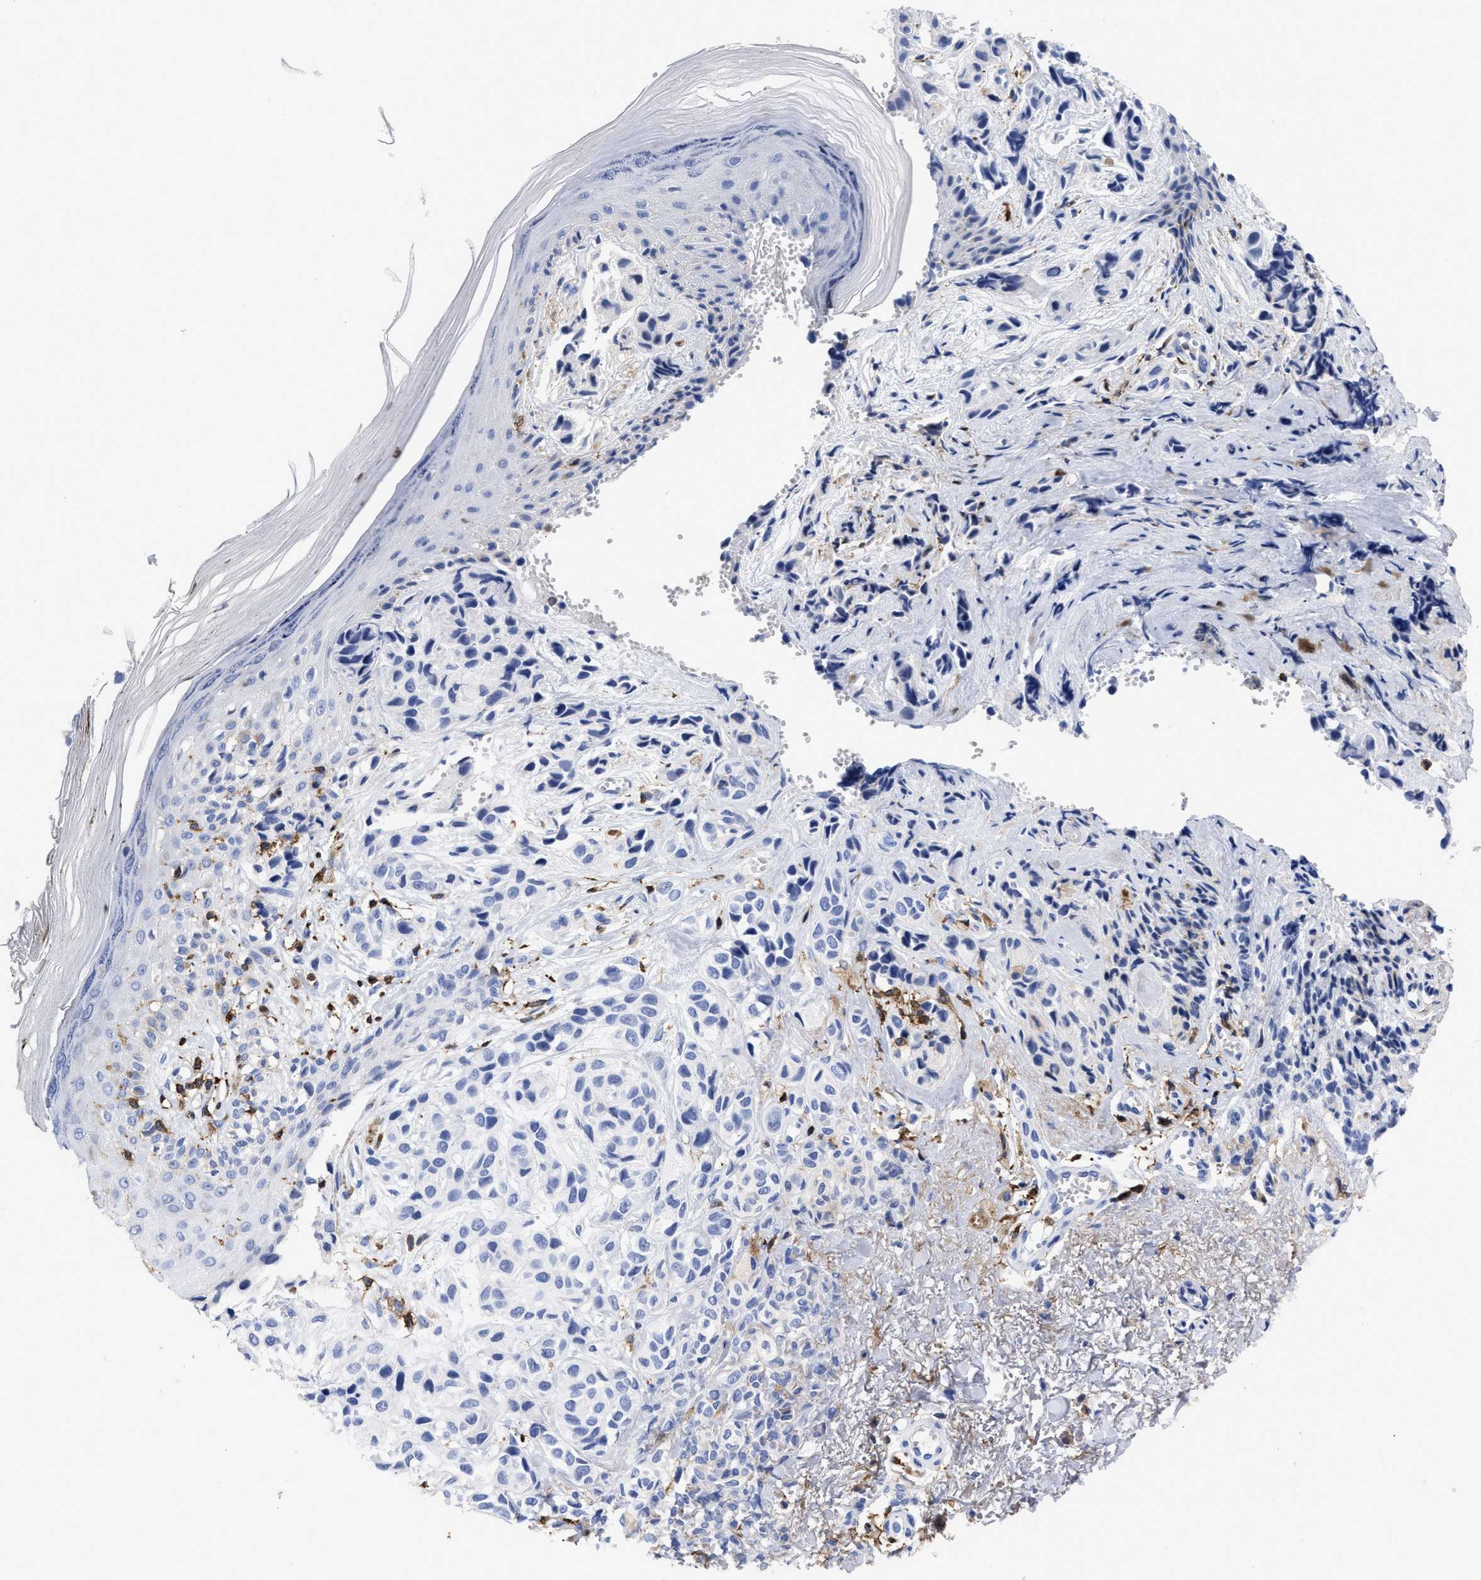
{"staining": {"intensity": "negative", "quantity": "none", "location": "none"}, "tissue": "melanoma", "cell_type": "Tumor cells", "image_type": "cancer", "snomed": [{"axis": "morphology", "description": "Malignant melanoma, NOS"}, {"axis": "topography", "description": "Skin"}], "caption": "Protein analysis of melanoma demonstrates no significant positivity in tumor cells.", "gene": "HCLS1", "patient": {"sex": "female", "age": 58}}